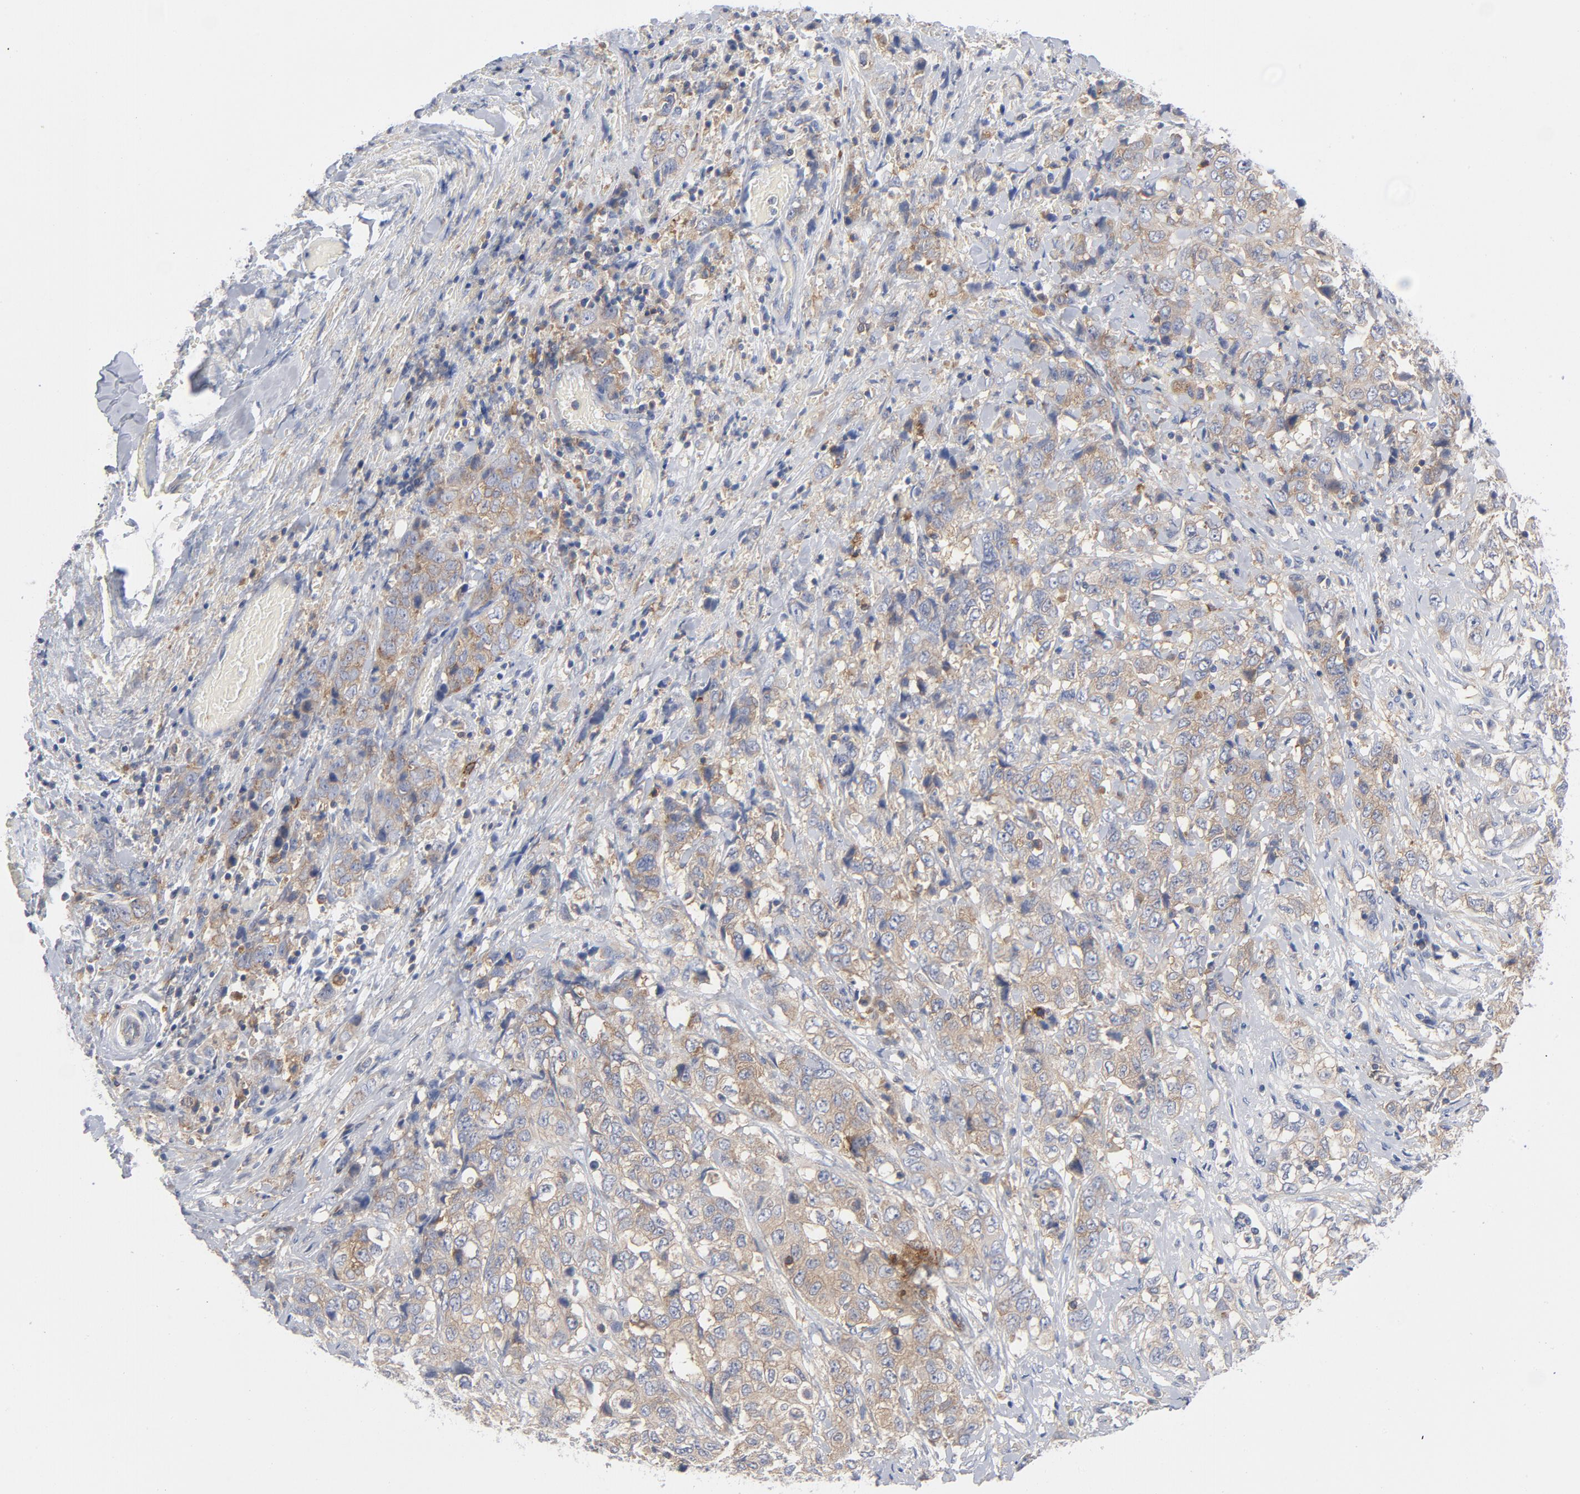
{"staining": {"intensity": "moderate", "quantity": "<25%", "location": "cytoplasmic/membranous"}, "tissue": "stomach cancer", "cell_type": "Tumor cells", "image_type": "cancer", "snomed": [{"axis": "morphology", "description": "Adenocarcinoma, NOS"}, {"axis": "topography", "description": "Stomach"}], "caption": "There is low levels of moderate cytoplasmic/membranous expression in tumor cells of stomach cancer, as demonstrated by immunohistochemical staining (brown color).", "gene": "CD86", "patient": {"sex": "male", "age": 48}}